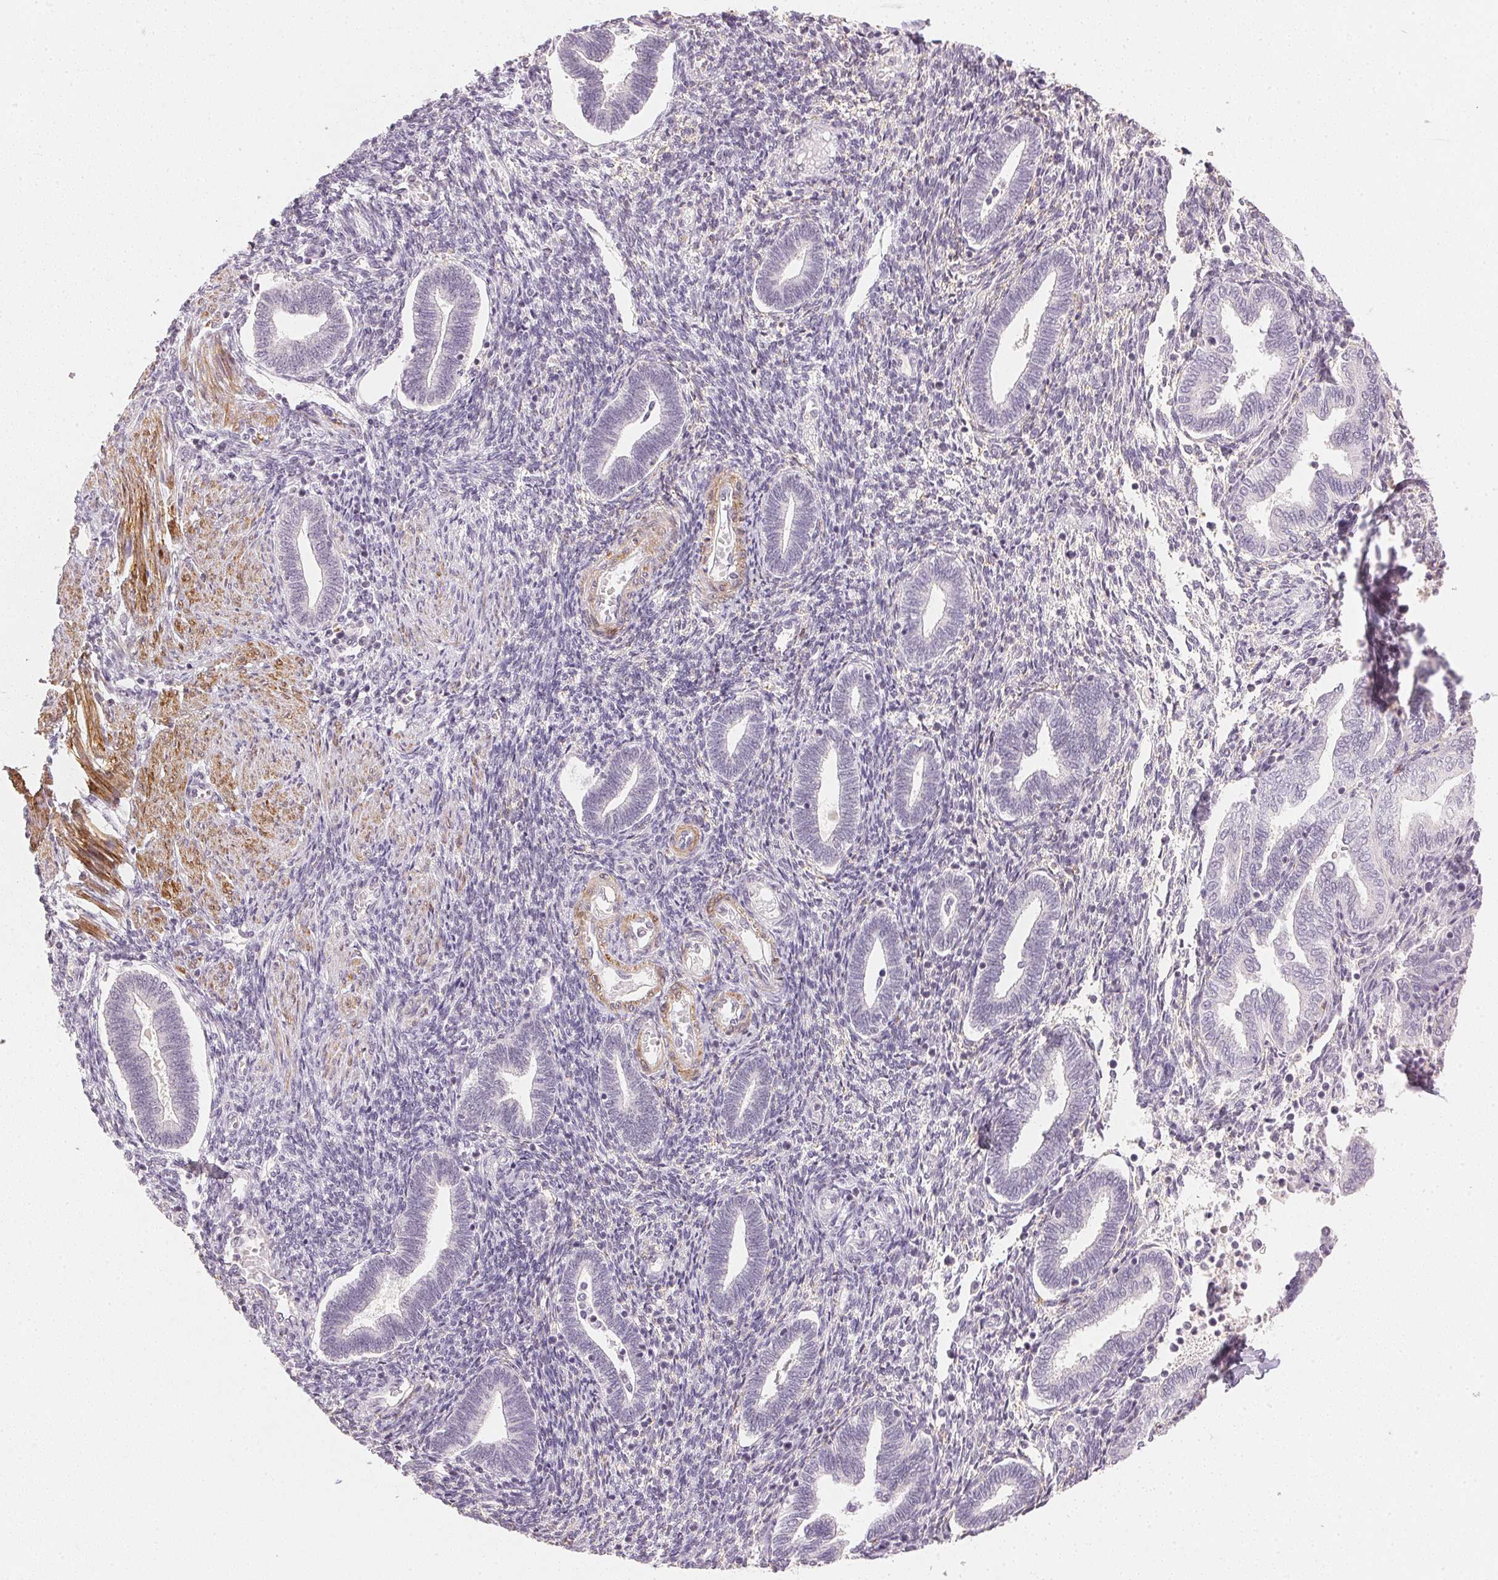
{"staining": {"intensity": "negative", "quantity": "none", "location": "none"}, "tissue": "endometrium", "cell_type": "Cells in endometrial stroma", "image_type": "normal", "snomed": [{"axis": "morphology", "description": "Normal tissue, NOS"}, {"axis": "topography", "description": "Endometrium"}], "caption": "The IHC image has no significant expression in cells in endometrial stroma of endometrium. (DAB (3,3'-diaminobenzidine) immunohistochemistry (IHC), high magnification).", "gene": "SMTN", "patient": {"sex": "female", "age": 42}}